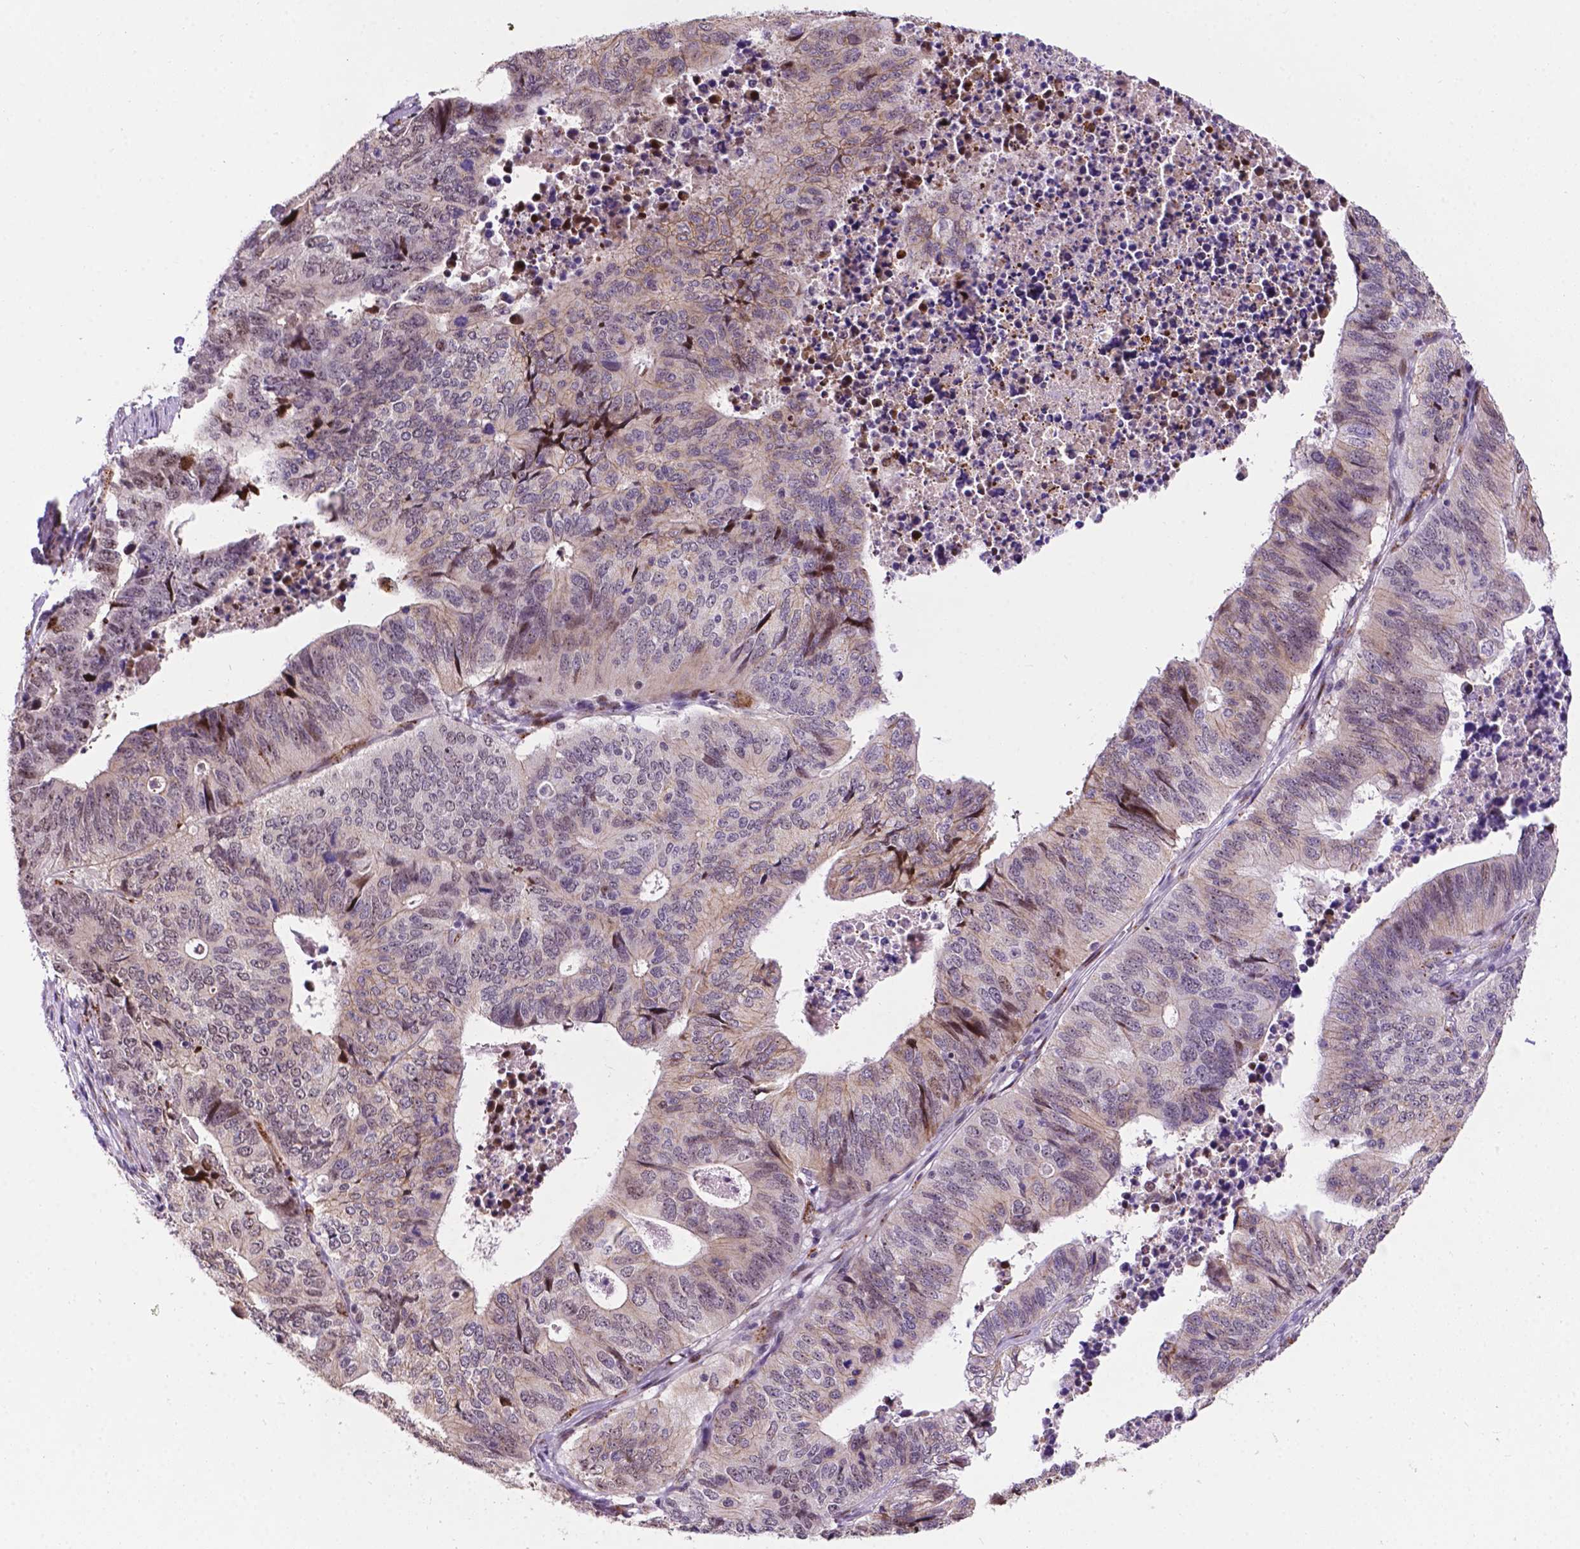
{"staining": {"intensity": "weak", "quantity": "25%-75%", "location": "cytoplasmic/membranous"}, "tissue": "stomach cancer", "cell_type": "Tumor cells", "image_type": "cancer", "snomed": [{"axis": "morphology", "description": "Adenocarcinoma, NOS"}, {"axis": "topography", "description": "Stomach, upper"}], "caption": "An image of stomach cancer stained for a protein demonstrates weak cytoplasmic/membranous brown staining in tumor cells.", "gene": "SMAD3", "patient": {"sex": "female", "age": 67}}